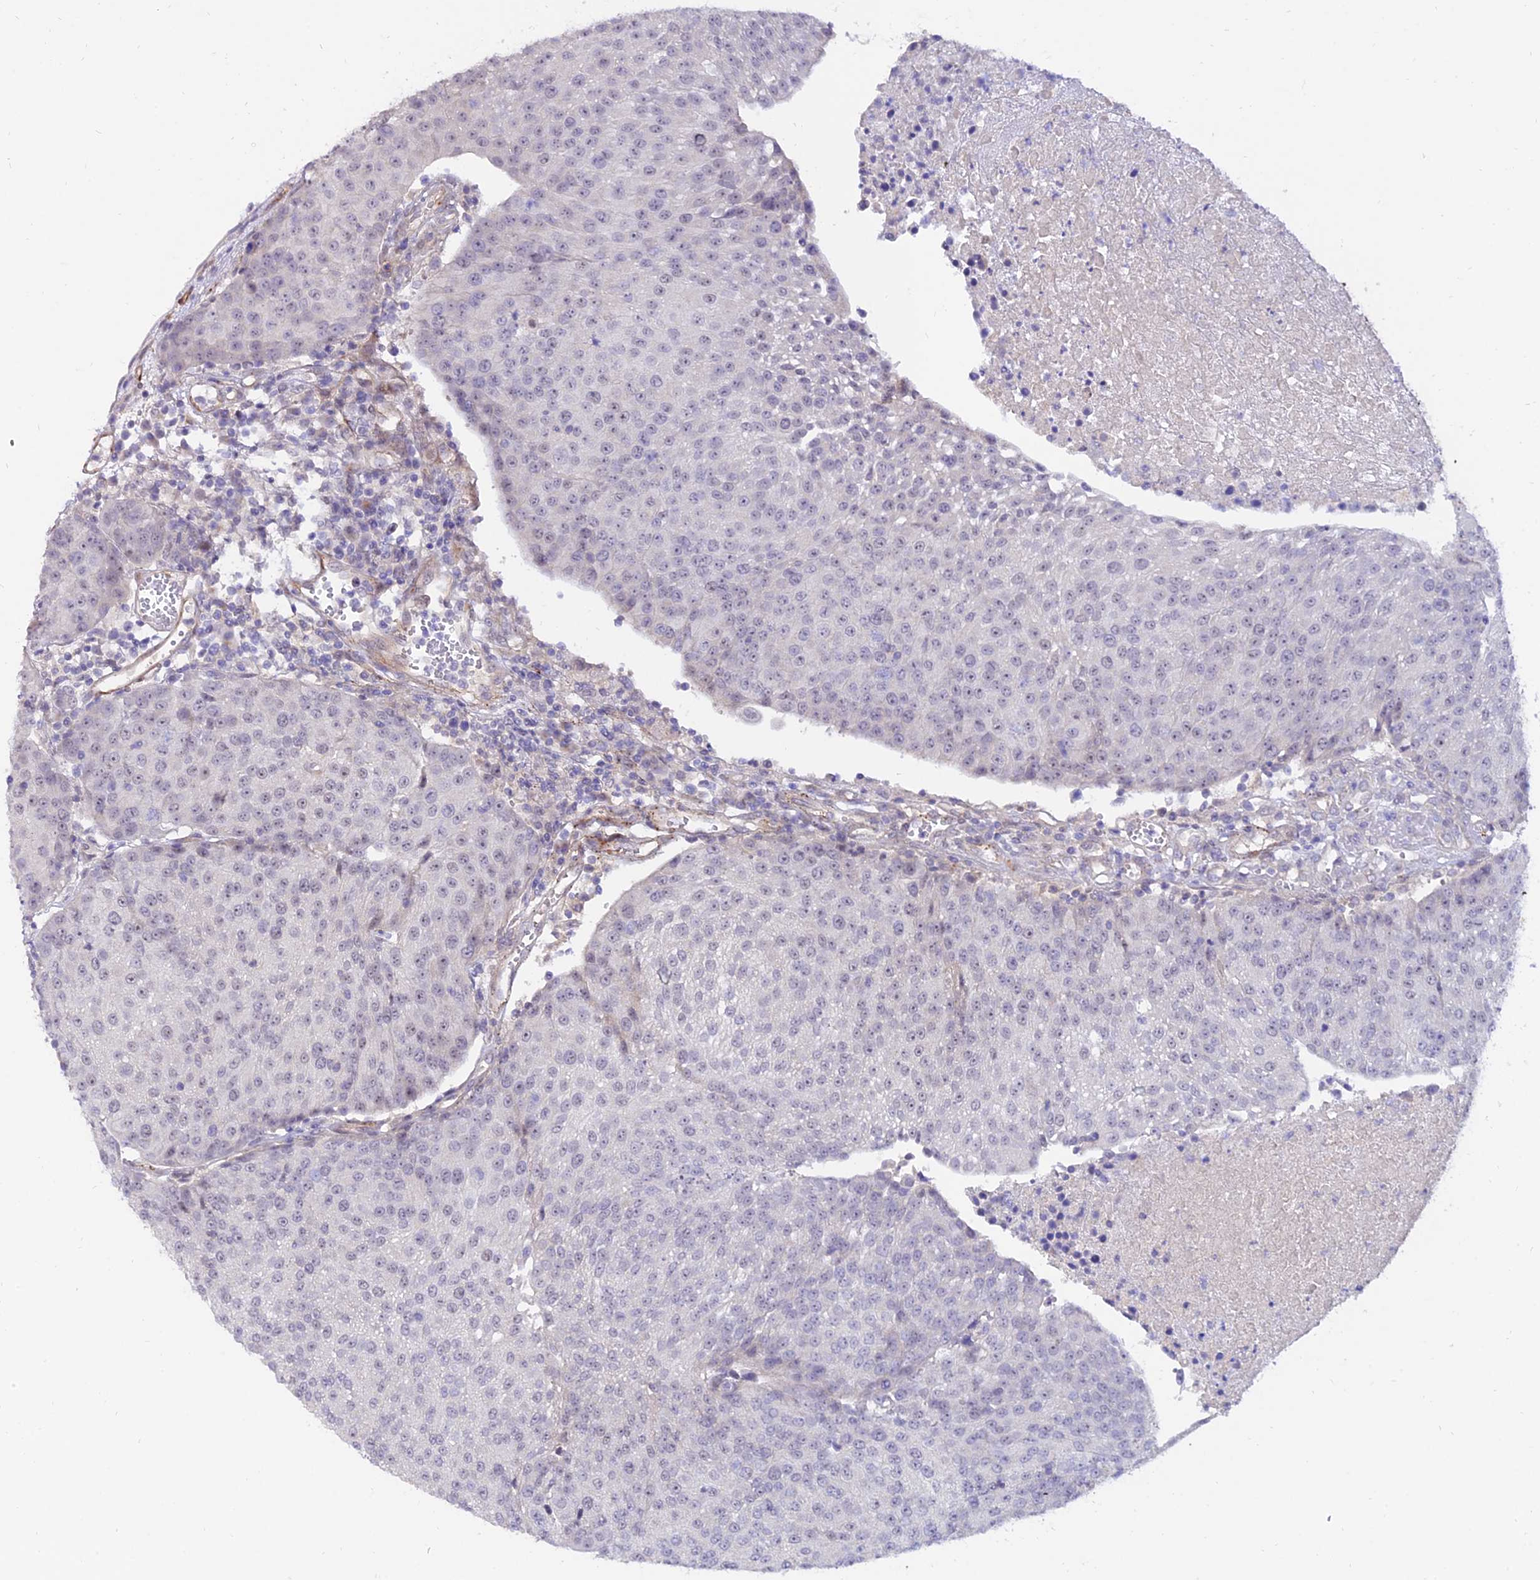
{"staining": {"intensity": "negative", "quantity": "none", "location": "none"}, "tissue": "urothelial cancer", "cell_type": "Tumor cells", "image_type": "cancer", "snomed": [{"axis": "morphology", "description": "Urothelial carcinoma, High grade"}, {"axis": "topography", "description": "Urinary bladder"}], "caption": "Urothelial cancer was stained to show a protein in brown. There is no significant expression in tumor cells.", "gene": "ALDH3B2", "patient": {"sex": "female", "age": 85}}